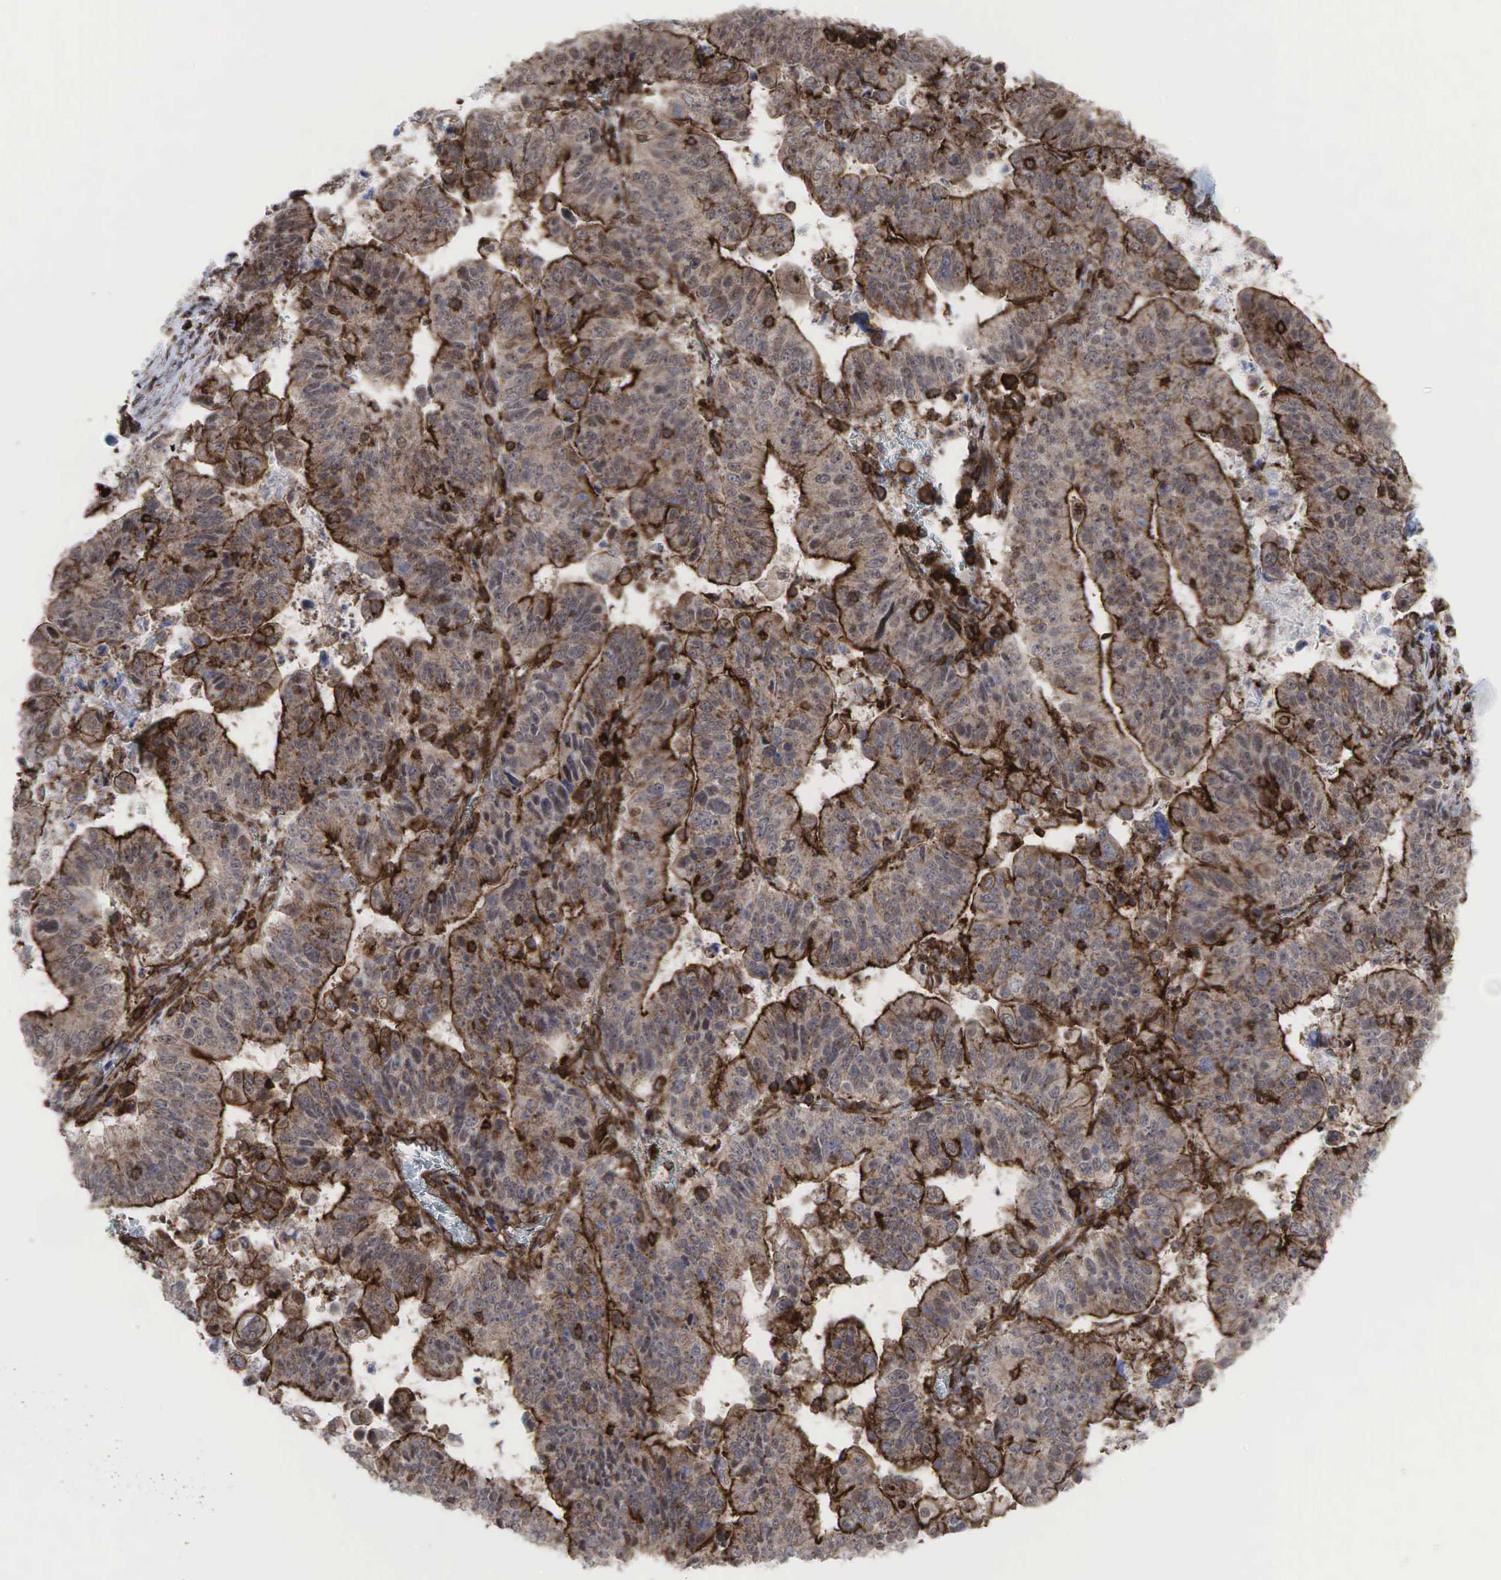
{"staining": {"intensity": "moderate", "quantity": ">75%", "location": "cytoplasmic/membranous"}, "tissue": "stomach cancer", "cell_type": "Tumor cells", "image_type": "cancer", "snomed": [{"axis": "morphology", "description": "Adenocarcinoma, NOS"}, {"axis": "topography", "description": "Stomach, upper"}], "caption": "High-power microscopy captured an IHC histopathology image of stomach adenocarcinoma, revealing moderate cytoplasmic/membranous expression in approximately >75% of tumor cells.", "gene": "GPRASP1", "patient": {"sex": "female", "age": 50}}